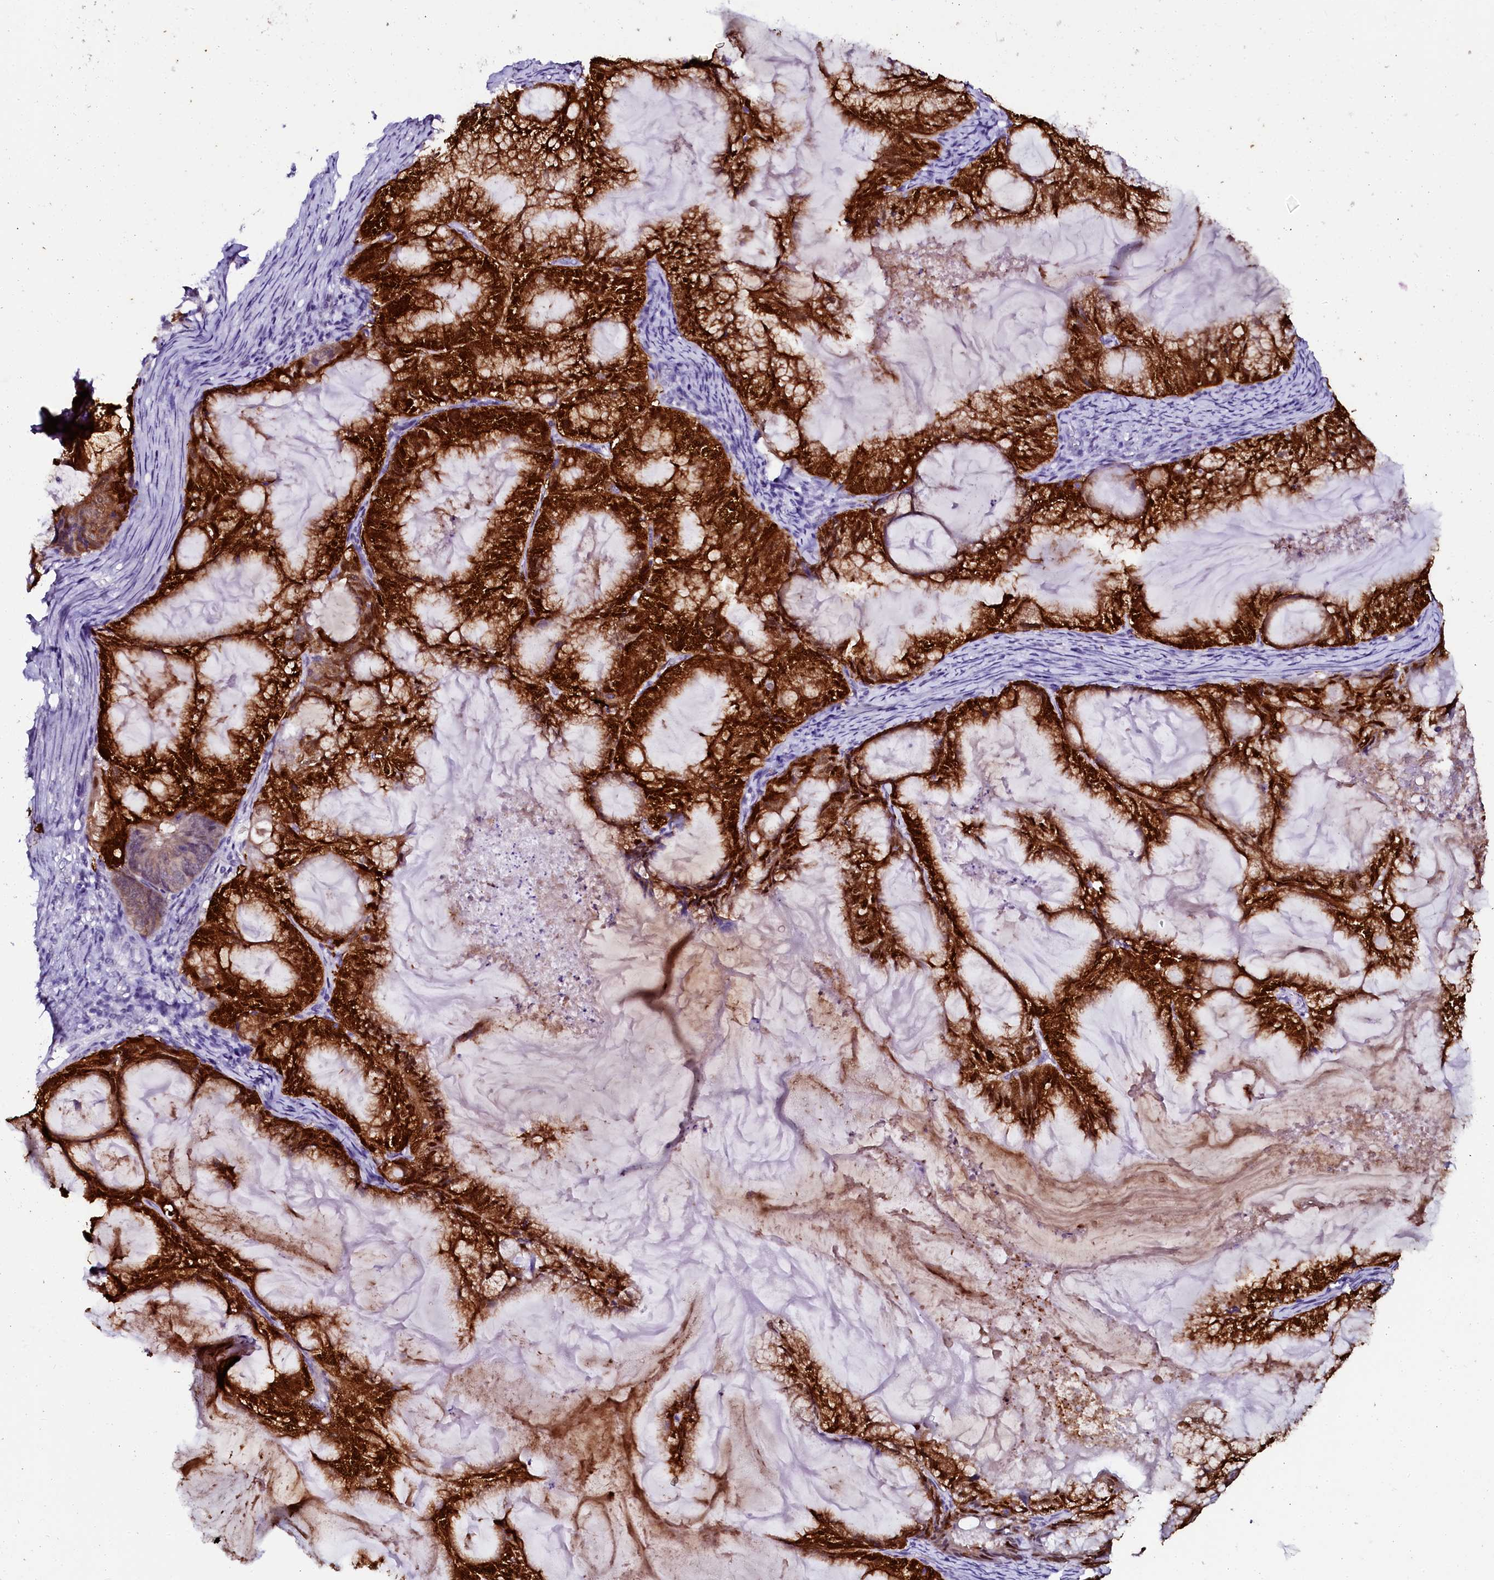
{"staining": {"intensity": "strong", "quantity": ">75%", "location": "cytoplasmic/membranous,nuclear"}, "tissue": "endometrial cancer", "cell_type": "Tumor cells", "image_type": "cancer", "snomed": [{"axis": "morphology", "description": "Adenocarcinoma, NOS"}, {"axis": "topography", "description": "Endometrium"}], "caption": "Endometrial adenocarcinoma was stained to show a protein in brown. There is high levels of strong cytoplasmic/membranous and nuclear expression in approximately >75% of tumor cells.", "gene": "SORD", "patient": {"sex": "female", "age": 86}}